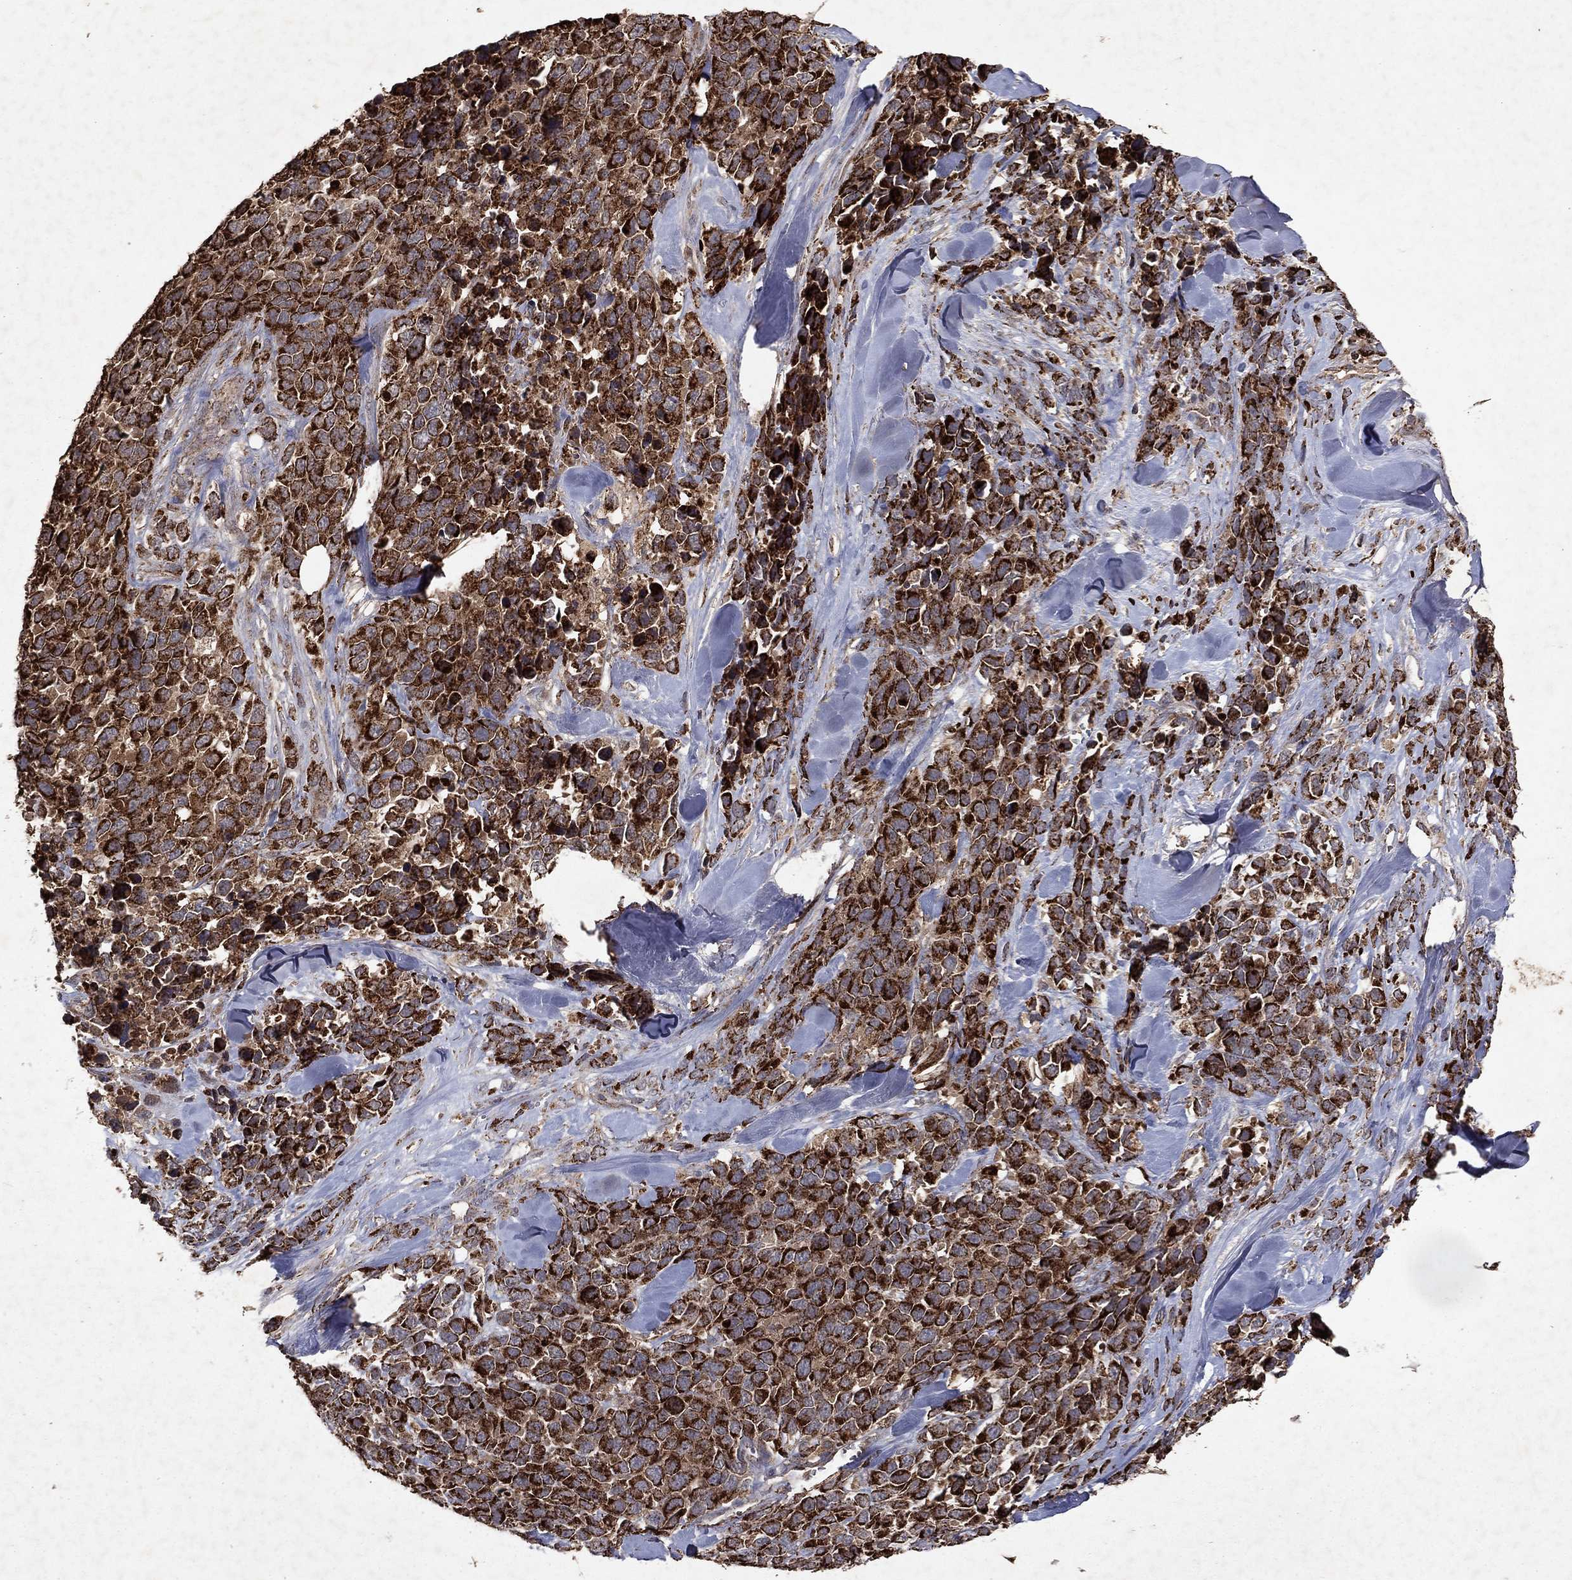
{"staining": {"intensity": "strong", "quantity": ">75%", "location": "cytoplasmic/membranous"}, "tissue": "melanoma", "cell_type": "Tumor cells", "image_type": "cancer", "snomed": [{"axis": "morphology", "description": "Malignant melanoma, Metastatic site"}, {"axis": "topography", "description": "Skin"}], "caption": "Immunohistochemistry (IHC) staining of melanoma, which reveals high levels of strong cytoplasmic/membranous expression in approximately >75% of tumor cells indicating strong cytoplasmic/membranous protein positivity. The staining was performed using DAB (3,3'-diaminobenzidine) (brown) for protein detection and nuclei were counterstained in hematoxylin (blue).", "gene": "PYROXD2", "patient": {"sex": "male", "age": 84}}